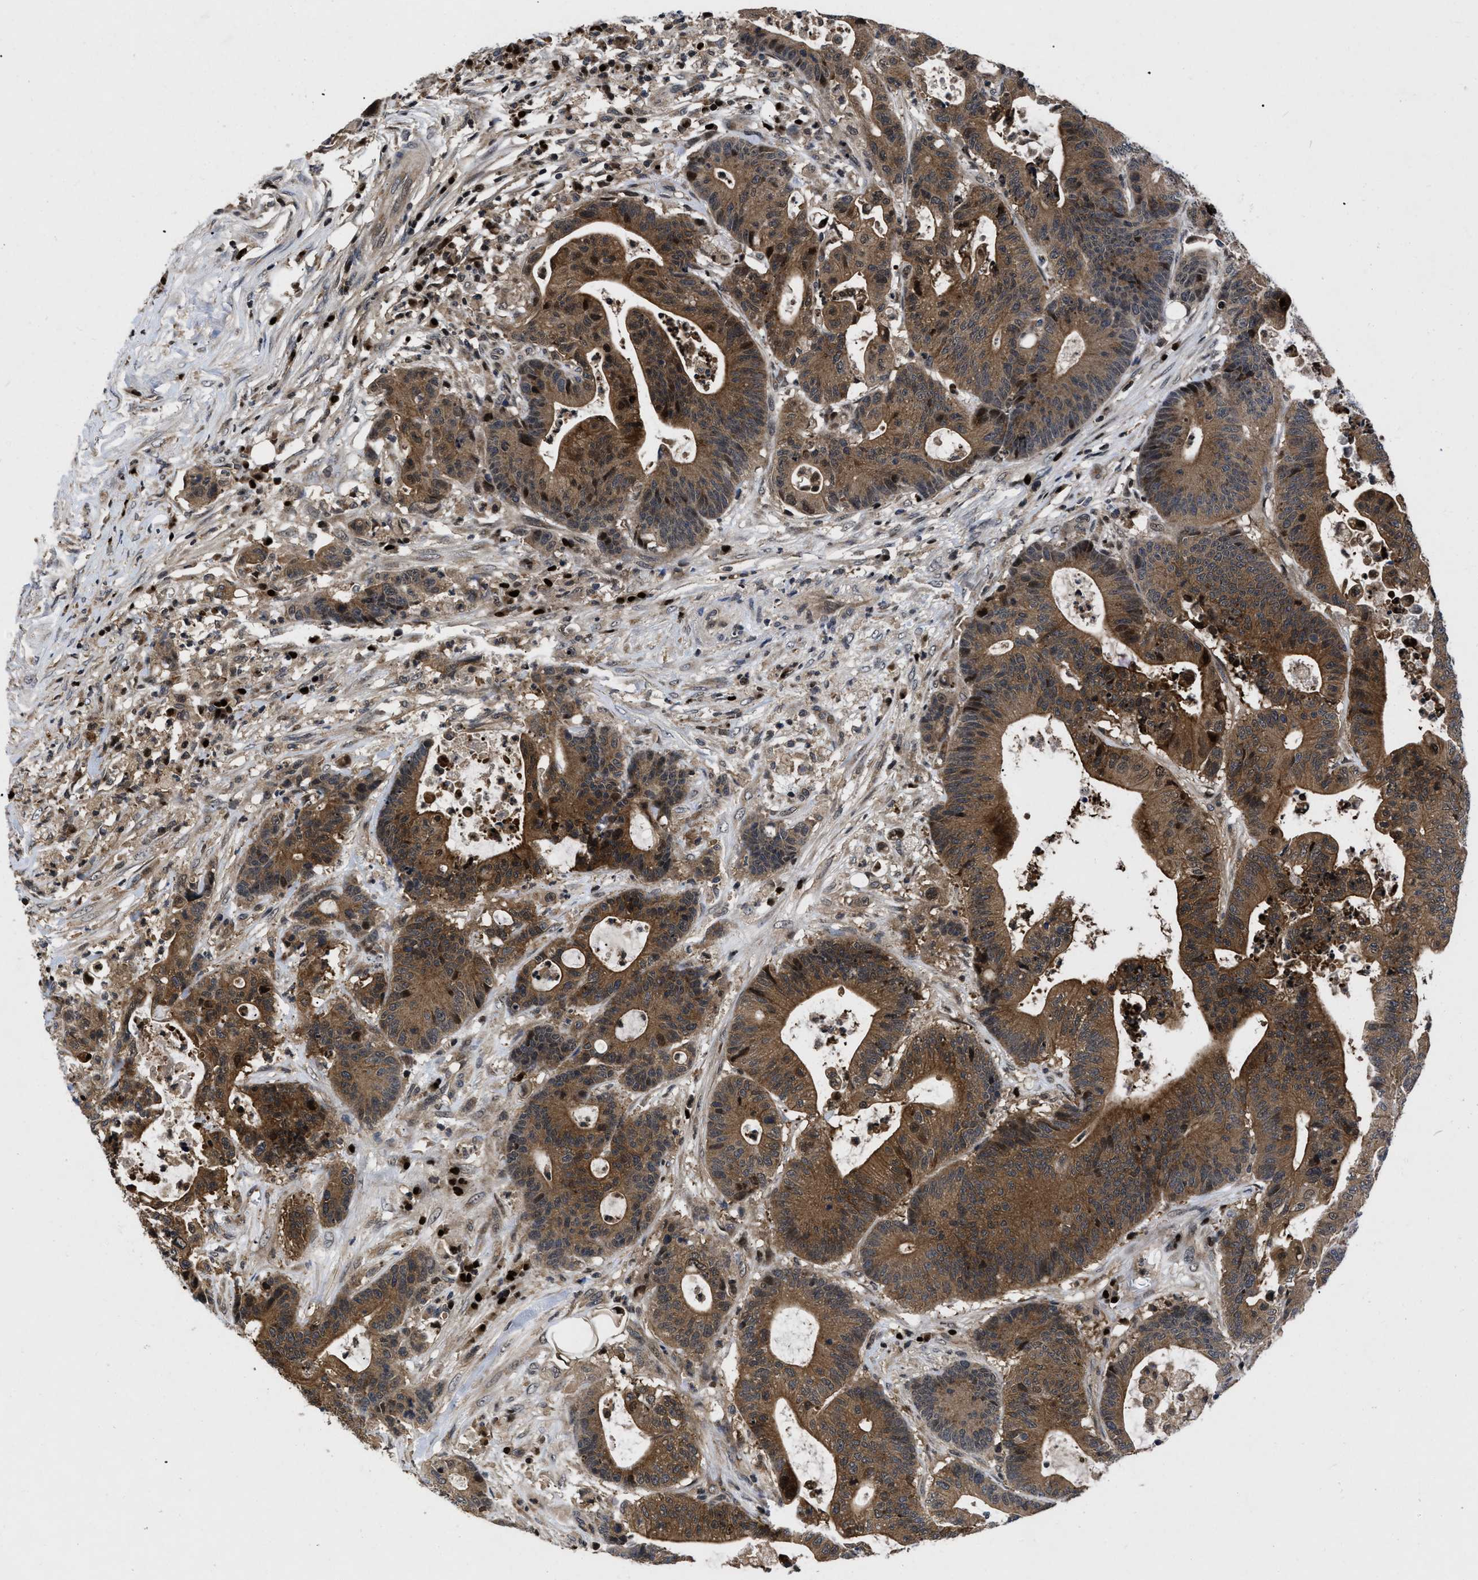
{"staining": {"intensity": "strong", "quantity": ">75%", "location": "cytoplasmic/membranous,nuclear"}, "tissue": "colorectal cancer", "cell_type": "Tumor cells", "image_type": "cancer", "snomed": [{"axis": "morphology", "description": "Adenocarcinoma, NOS"}, {"axis": "topography", "description": "Colon"}], "caption": "DAB immunohistochemical staining of human colorectal cancer (adenocarcinoma) exhibits strong cytoplasmic/membranous and nuclear protein staining in approximately >75% of tumor cells.", "gene": "FAM200A", "patient": {"sex": "female", "age": 84}}